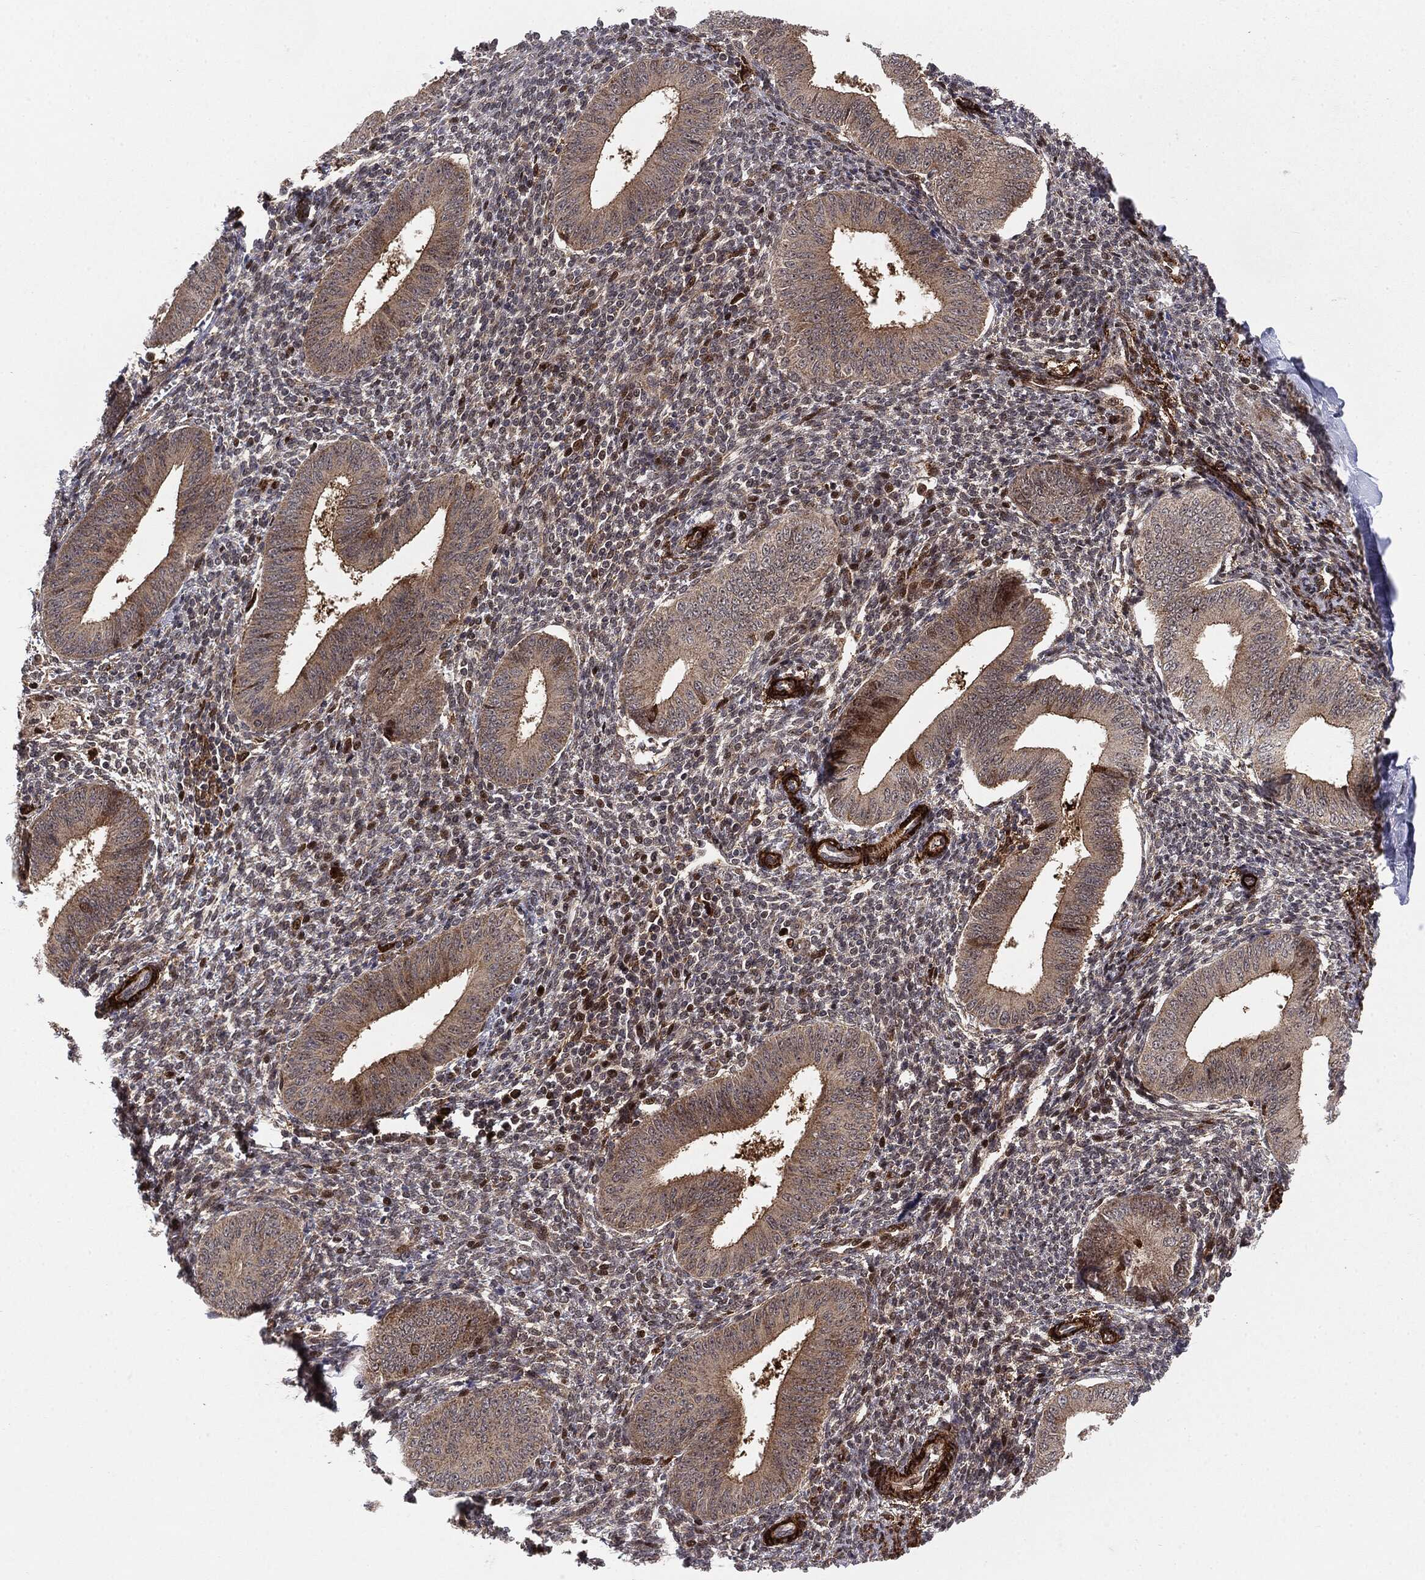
{"staining": {"intensity": "weak", "quantity": "<25%", "location": "cytoplasmic/membranous"}, "tissue": "endometrium", "cell_type": "Cells in endometrial stroma", "image_type": "normal", "snomed": [{"axis": "morphology", "description": "Normal tissue, NOS"}, {"axis": "topography", "description": "Endometrium"}], "caption": "Cells in endometrial stroma are negative for protein expression in benign human endometrium. (Brightfield microscopy of DAB (3,3'-diaminobenzidine) immunohistochemistry at high magnification).", "gene": "PTEN", "patient": {"sex": "female", "age": 39}}